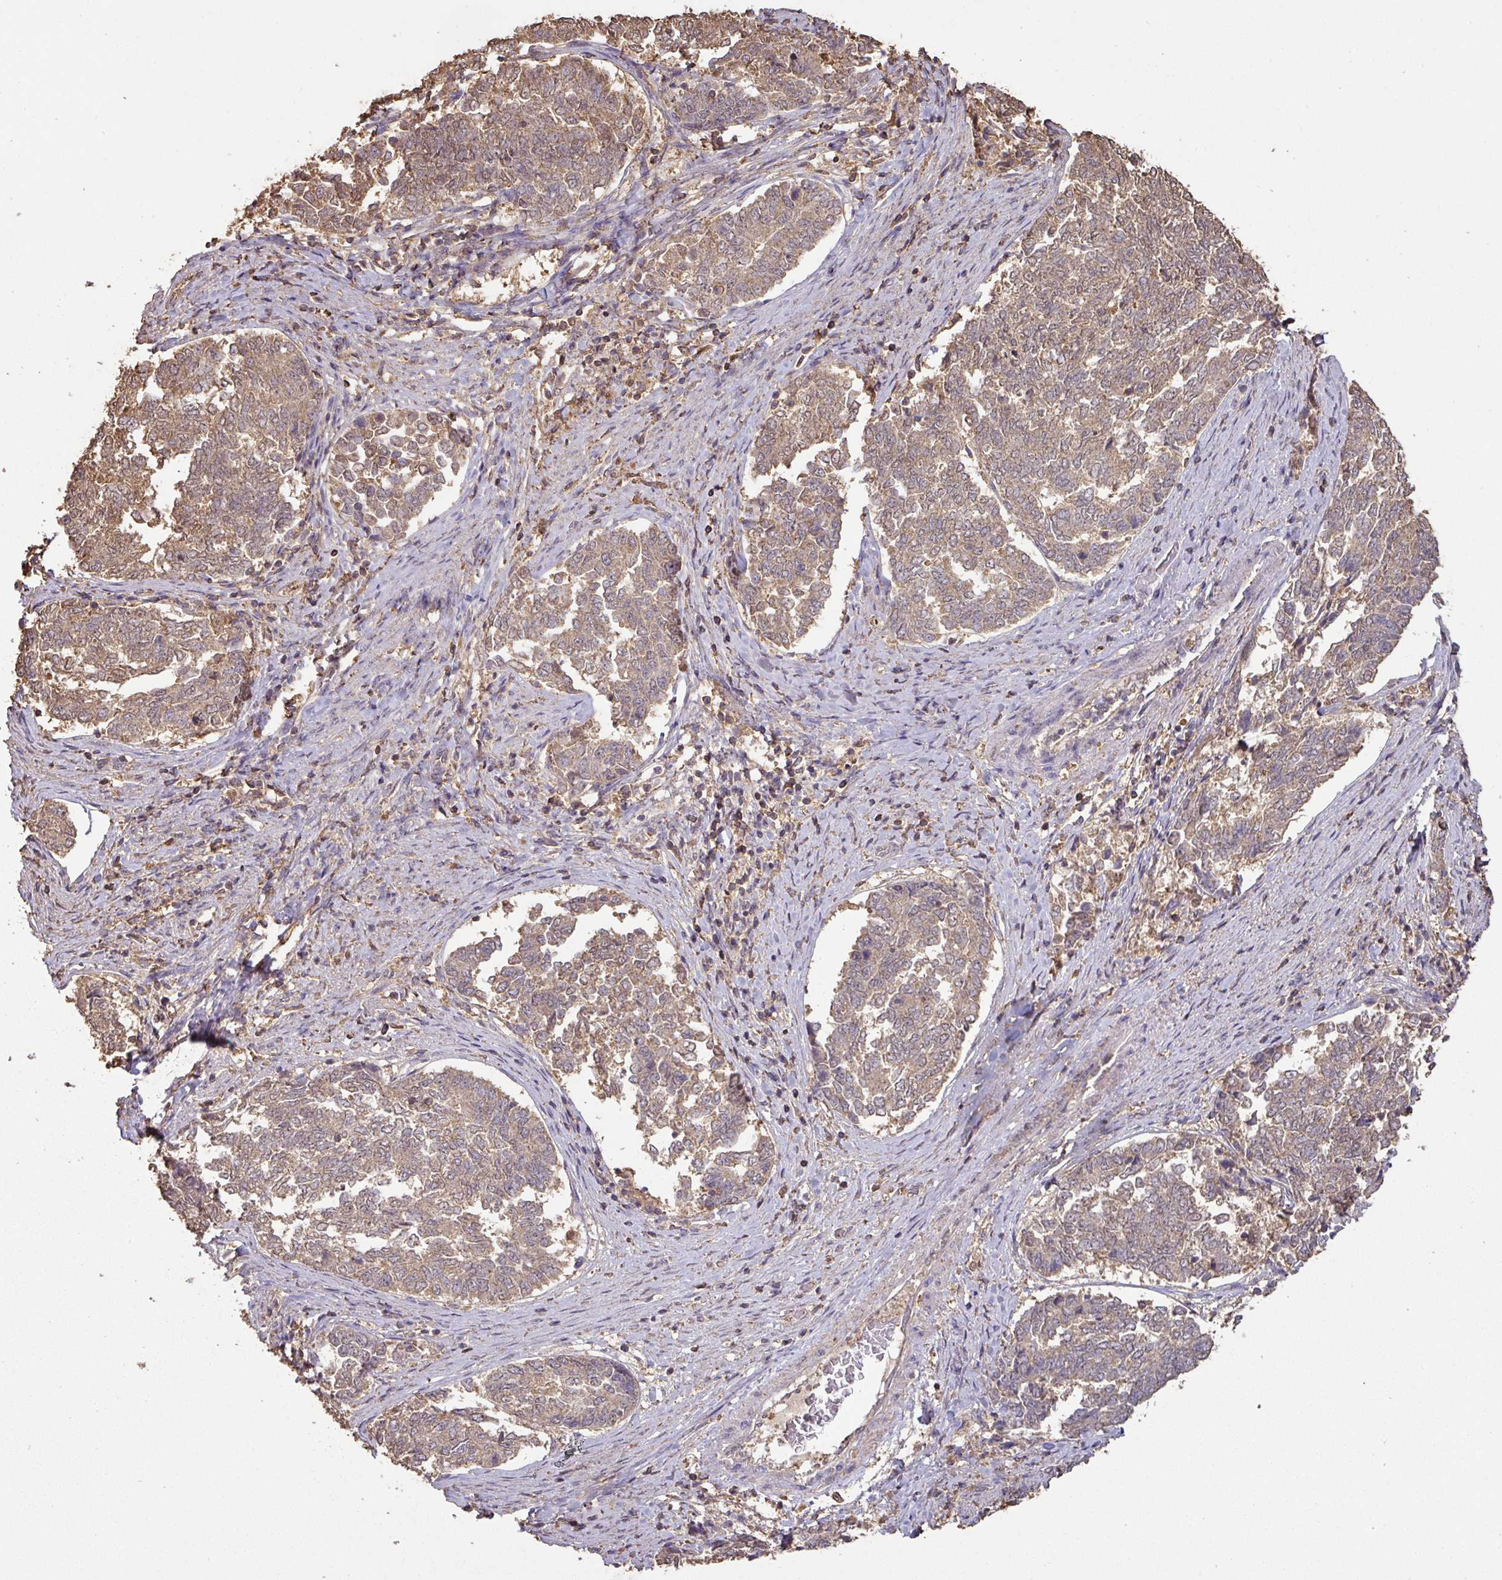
{"staining": {"intensity": "moderate", "quantity": ">75%", "location": "cytoplasmic/membranous"}, "tissue": "endometrial cancer", "cell_type": "Tumor cells", "image_type": "cancer", "snomed": [{"axis": "morphology", "description": "Adenocarcinoma, NOS"}, {"axis": "topography", "description": "Endometrium"}], "caption": "Moderate cytoplasmic/membranous staining is appreciated in about >75% of tumor cells in endometrial adenocarcinoma.", "gene": "ATAT1", "patient": {"sex": "female", "age": 80}}